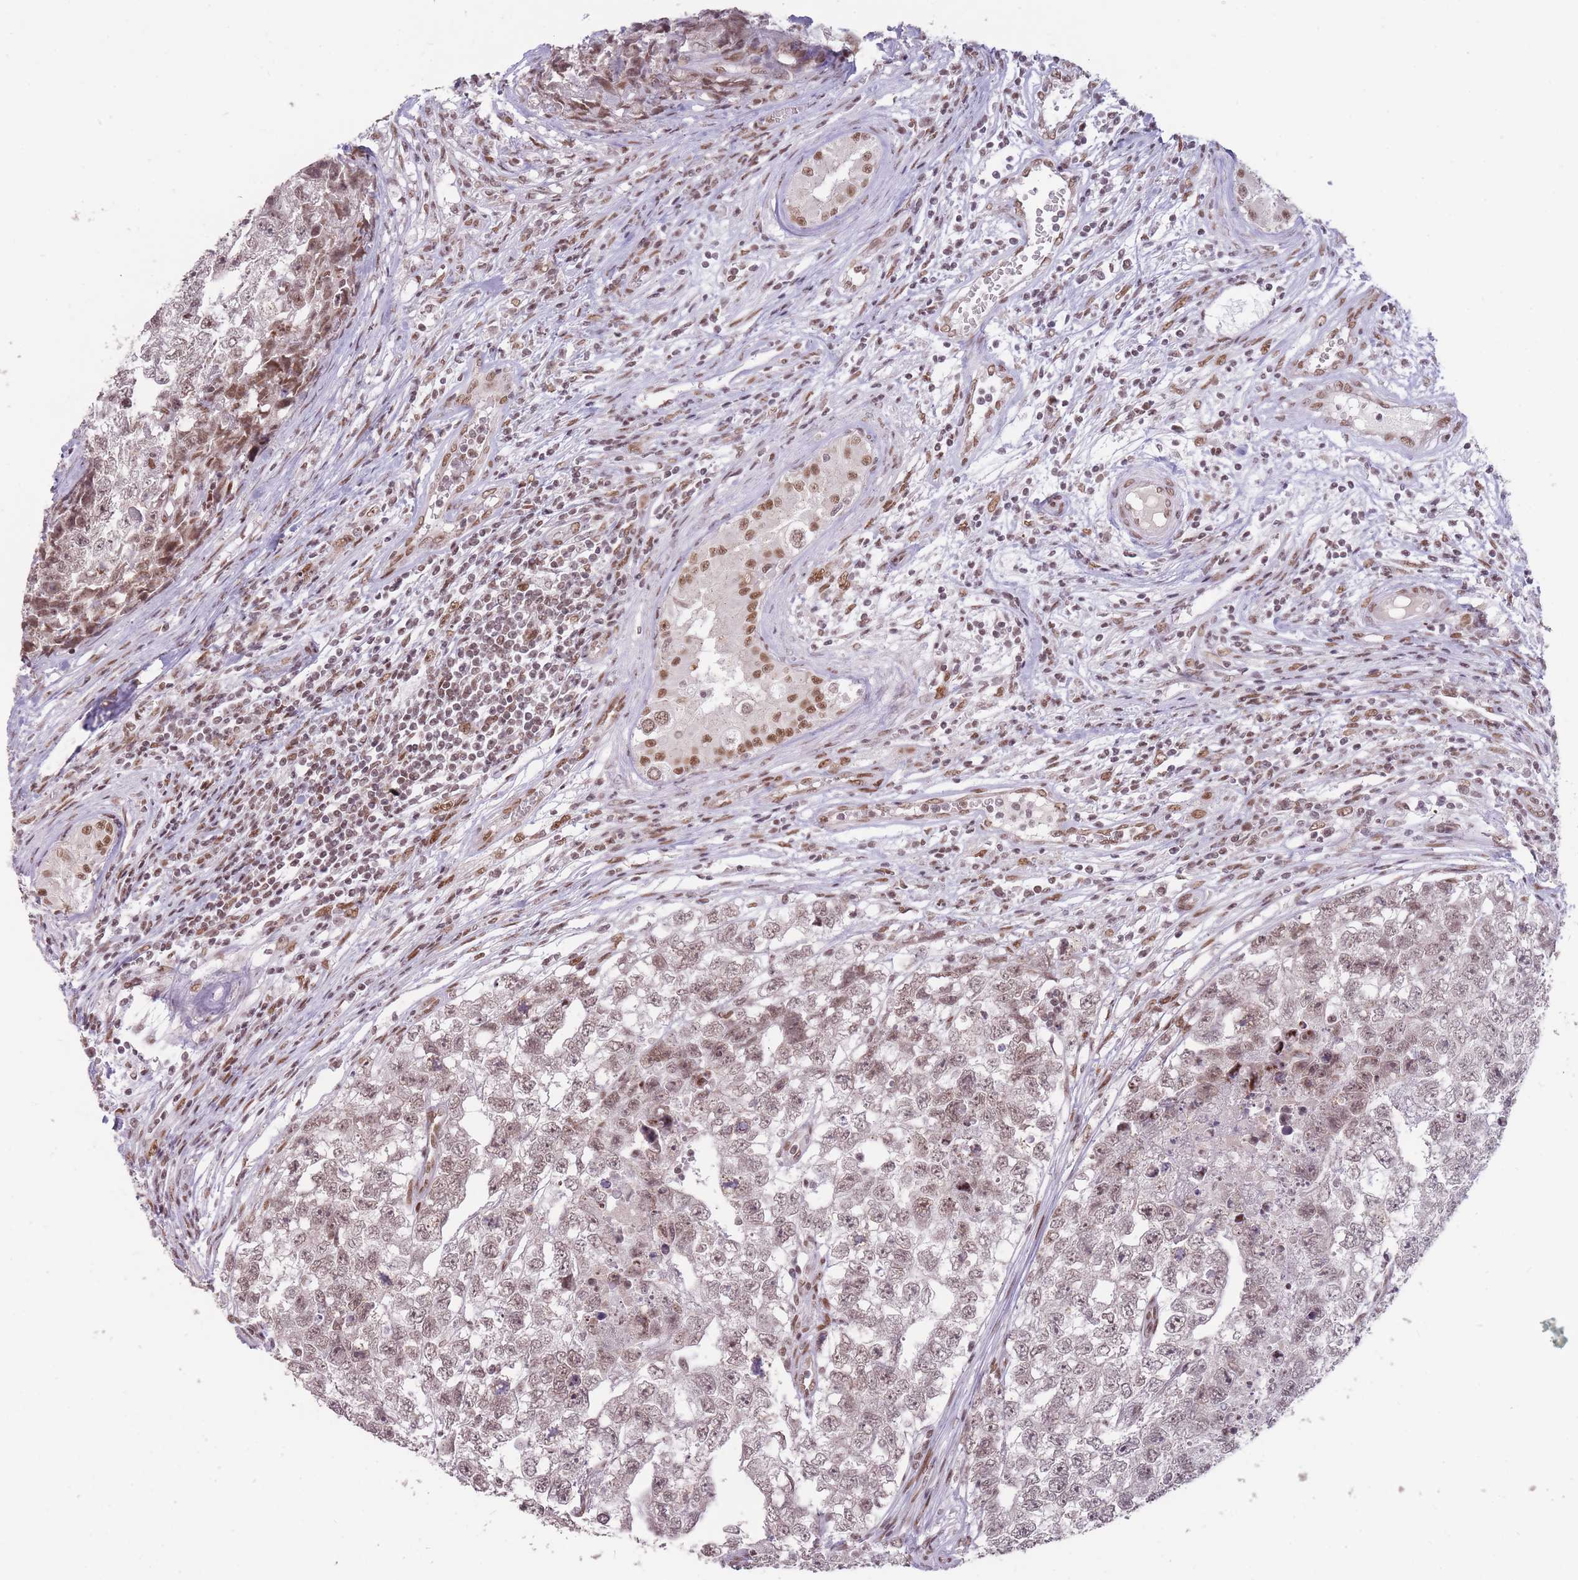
{"staining": {"intensity": "weak", "quantity": ">75%", "location": "nuclear"}, "tissue": "testis cancer", "cell_type": "Tumor cells", "image_type": "cancer", "snomed": [{"axis": "morphology", "description": "Carcinoma, Embryonal, NOS"}, {"axis": "topography", "description": "Testis"}], "caption": "Immunohistochemistry (IHC) (DAB (3,3'-diaminobenzidine)) staining of human testis embryonal carcinoma demonstrates weak nuclear protein positivity in about >75% of tumor cells. The staining was performed using DAB, with brown indicating positive protein expression. Nuclei are stained blue with hematoxylin.", "gene": "HNRNPUL1", "patient": {"sex": "male", "age": 22}}